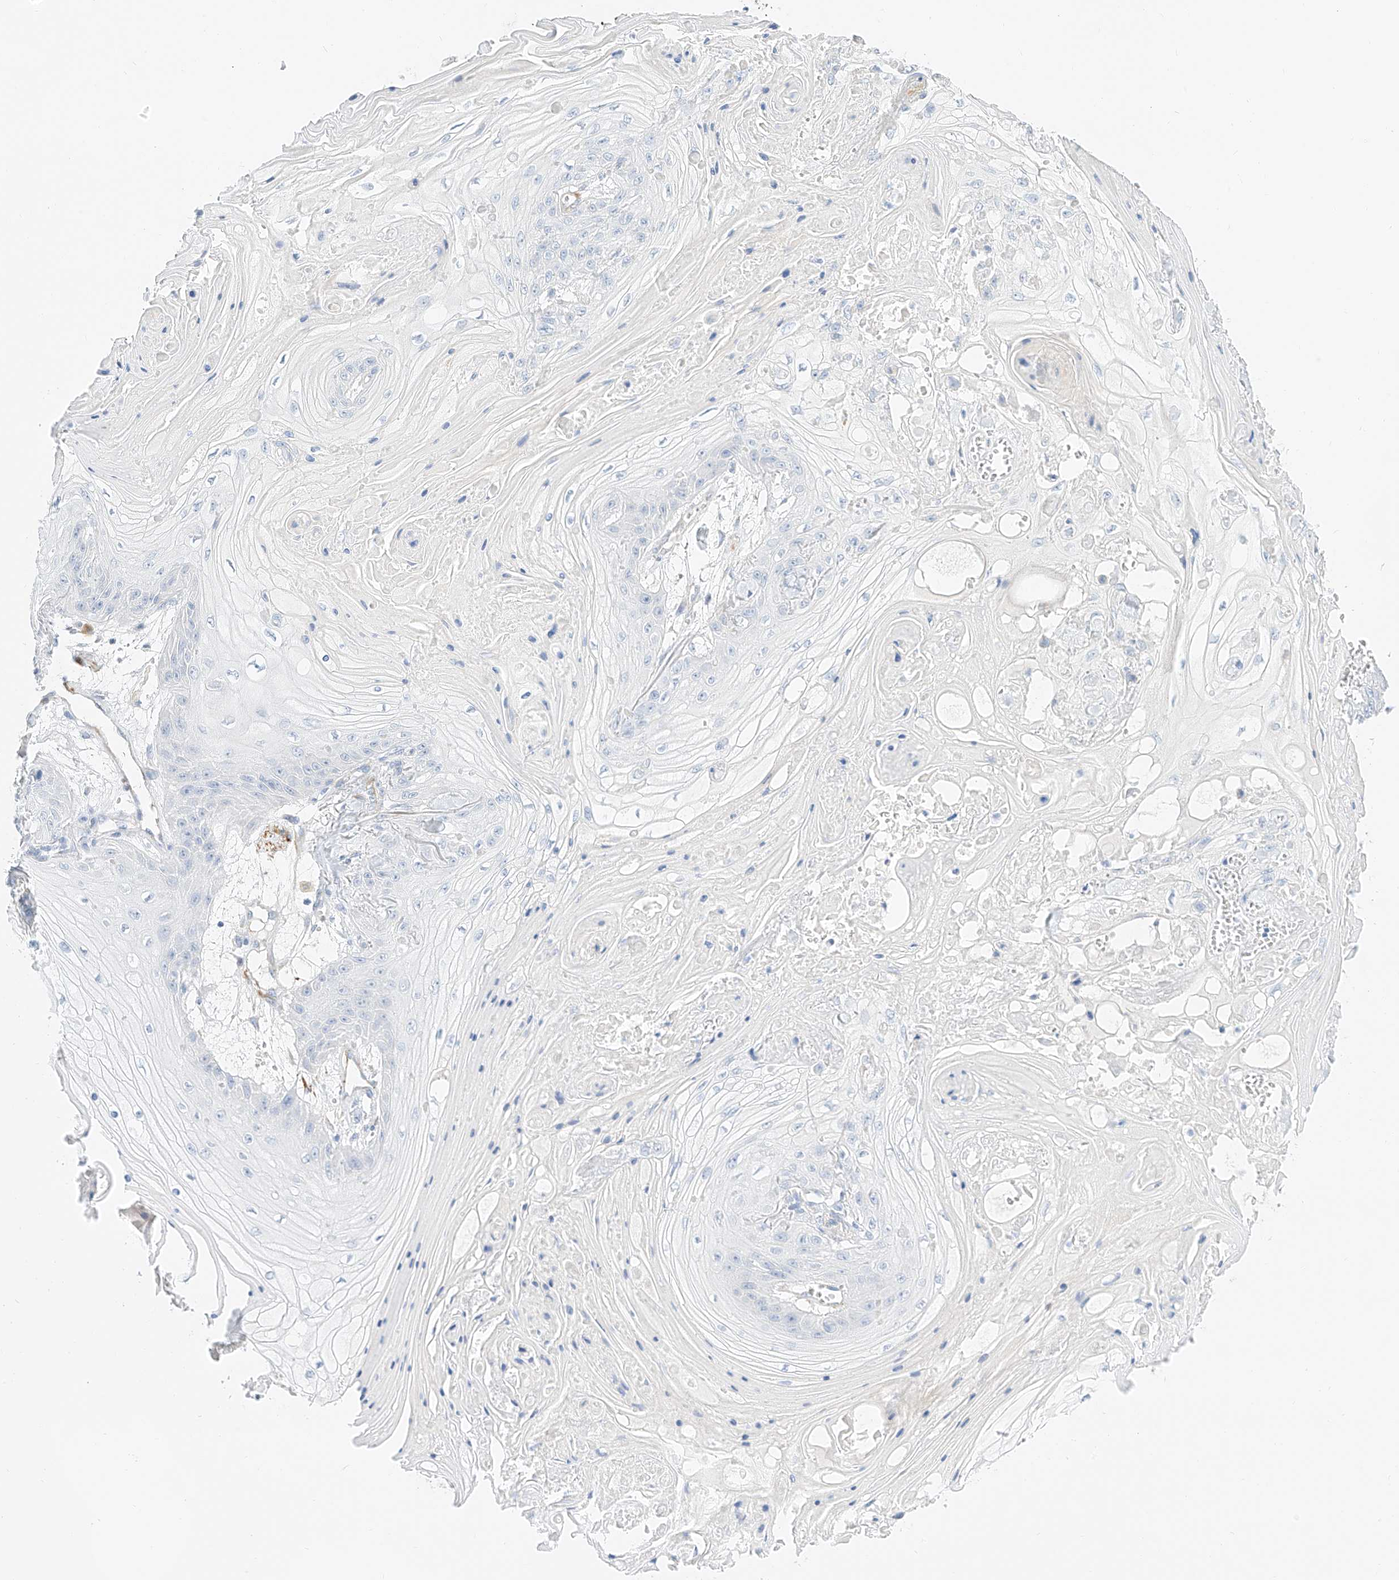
{"staining": {"intensity": "negative", "quantity": "none", "location": "none"}, "tissue": "skin cancer", "cell_type": "Tumor cells", "image_type": "cancer", "snomed": [{"axis": "morphology", "description": "Squamous cell carcinoma, NOS"}, {"axis": "topography", "description": "Skin"}], "caption": "An immunohistochemistry photomicrograph of skin cancer is shown. There is no staining in tumor cells of skin cancer.", "gene": "CDCP2", "patient": {"sex": "male", "age": 74}}